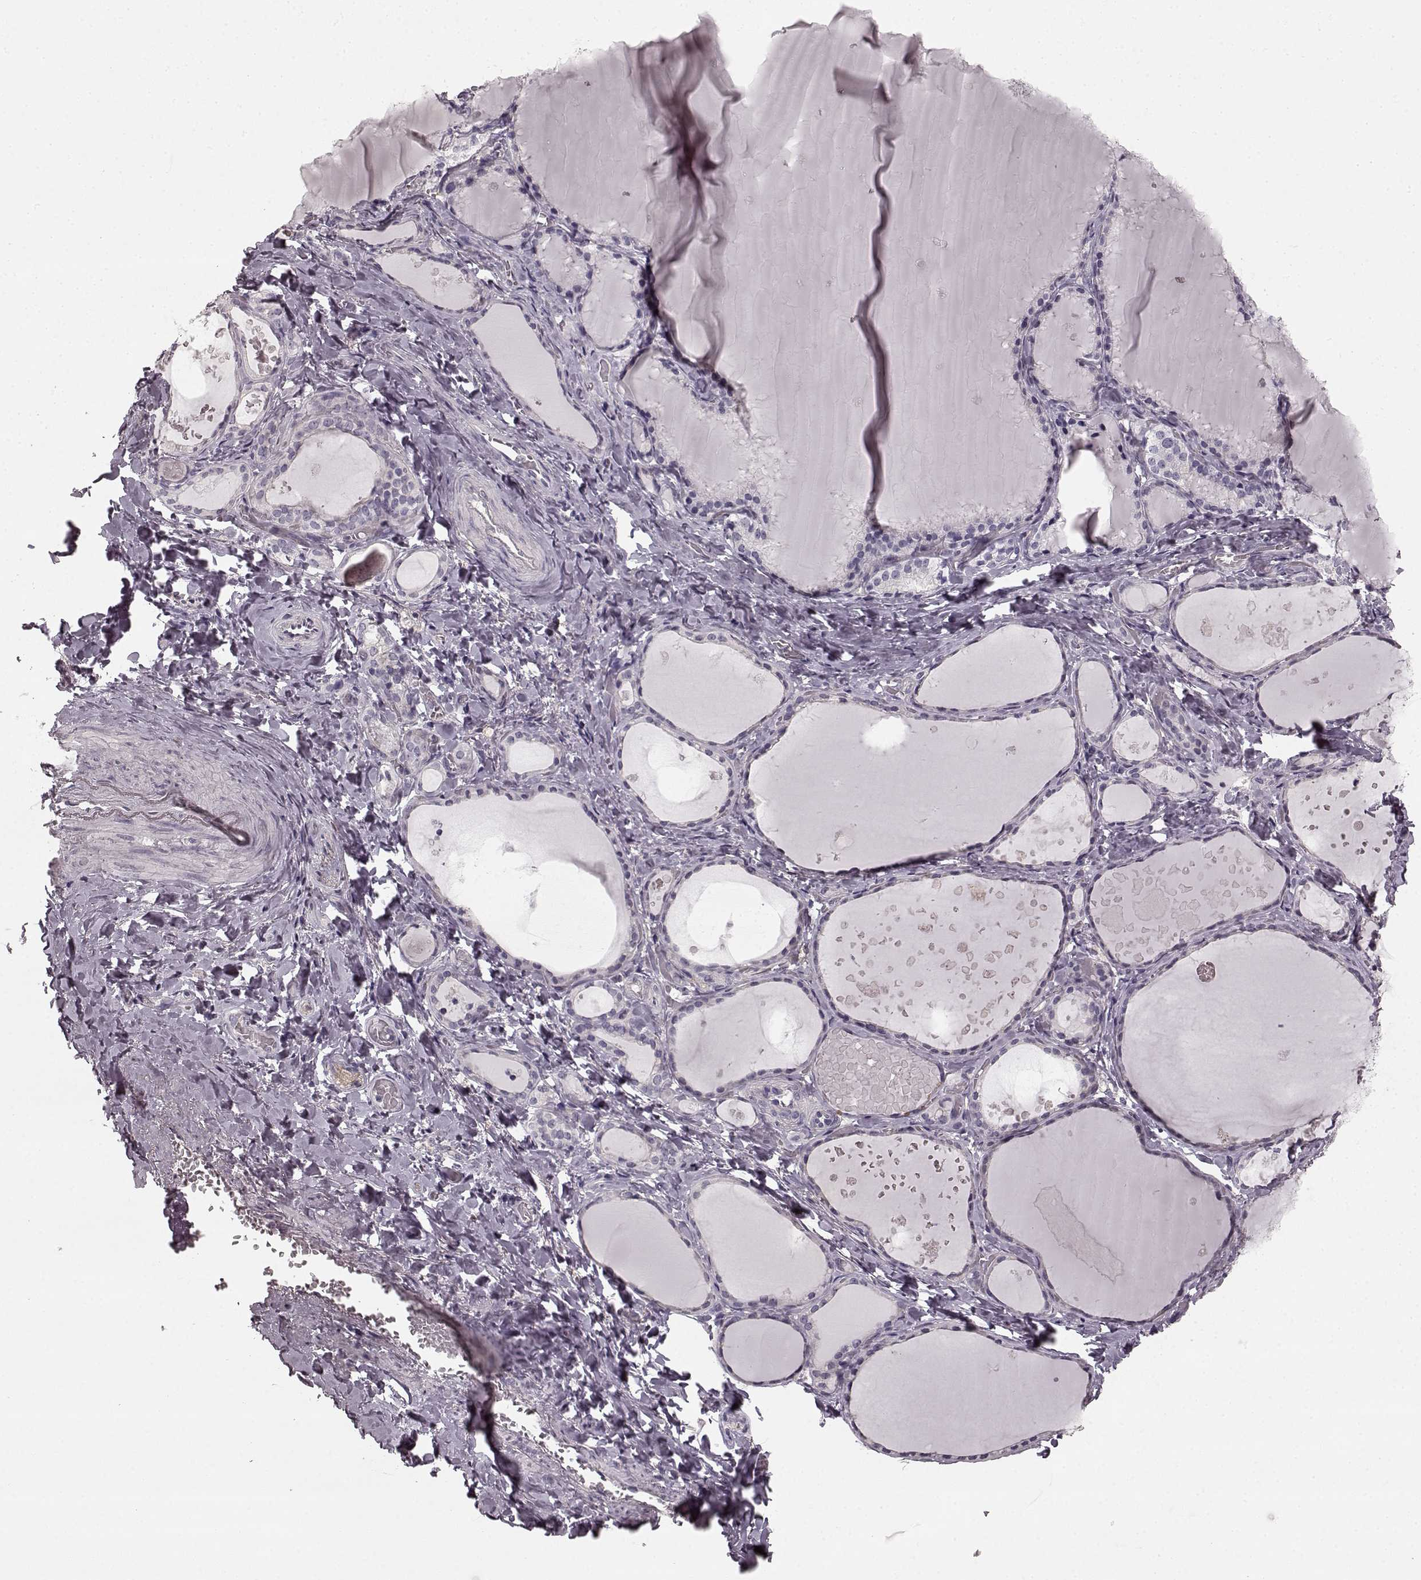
{"staining": {"intensity": "negative", "quantity": "none", "location": "none"}, "tissue": "thyroid gland", "cell_type": "Glandular cells", "image_type": "normal", "snomed": [{"axis": "morphology", "description": "Normal tissue, NOS"}, {"axis": "topography", "description": "Thyroid gland"}], "caption": "Immunohistochemical staining of unremarkable human thyroid gland displays no significant expression in glandular cells. The staining is performed using DAB (3,3'-diaminobenzidine) brown chromogen with nuclei counter-stained in using hematoxylin.", "gene": "PRKCE", "patient": {"sex": "female", "age": 56}}